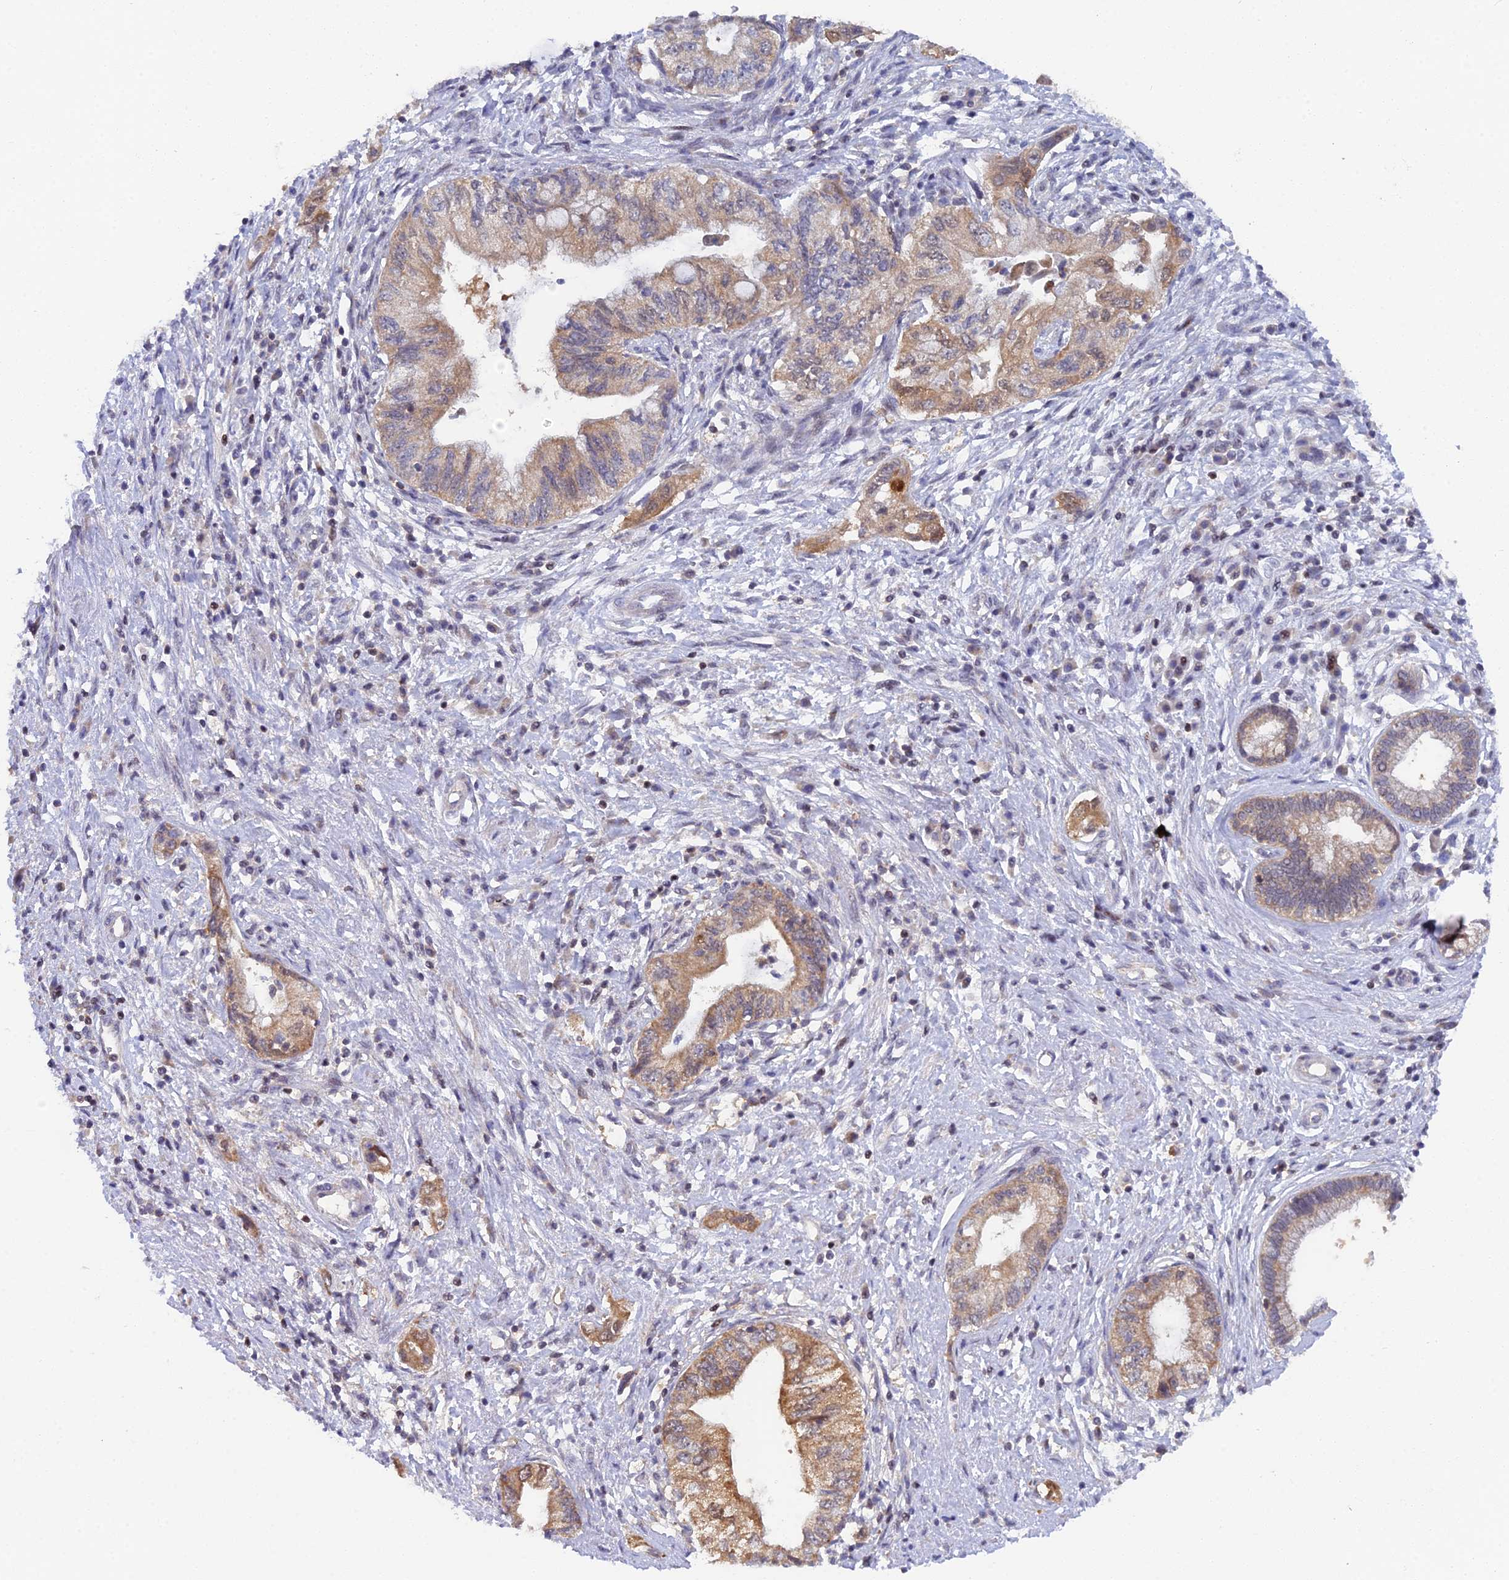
{"staining": {"intensity": "moderate", "quantity": "25%-75%", "location": "cytoplasmic/membranous"}, "tissue": "pancreatic cancer", "cell_type": "Tumor cells", "image_type": "cancer", "snomed": [{"axis": "morphology", "description": "Adenocarcinoma, NOS"}, {"axis": "topography", "description": "Pancreas"}], "caption": "Pancreatic adenocarcinoma stained with a brown dye reveals moderate cytoplasmic/membranous positive staining in about 25%-75% of tumor cells.", "gene": "ELOA2", "patient": {"sex": "female", "age": 73}}